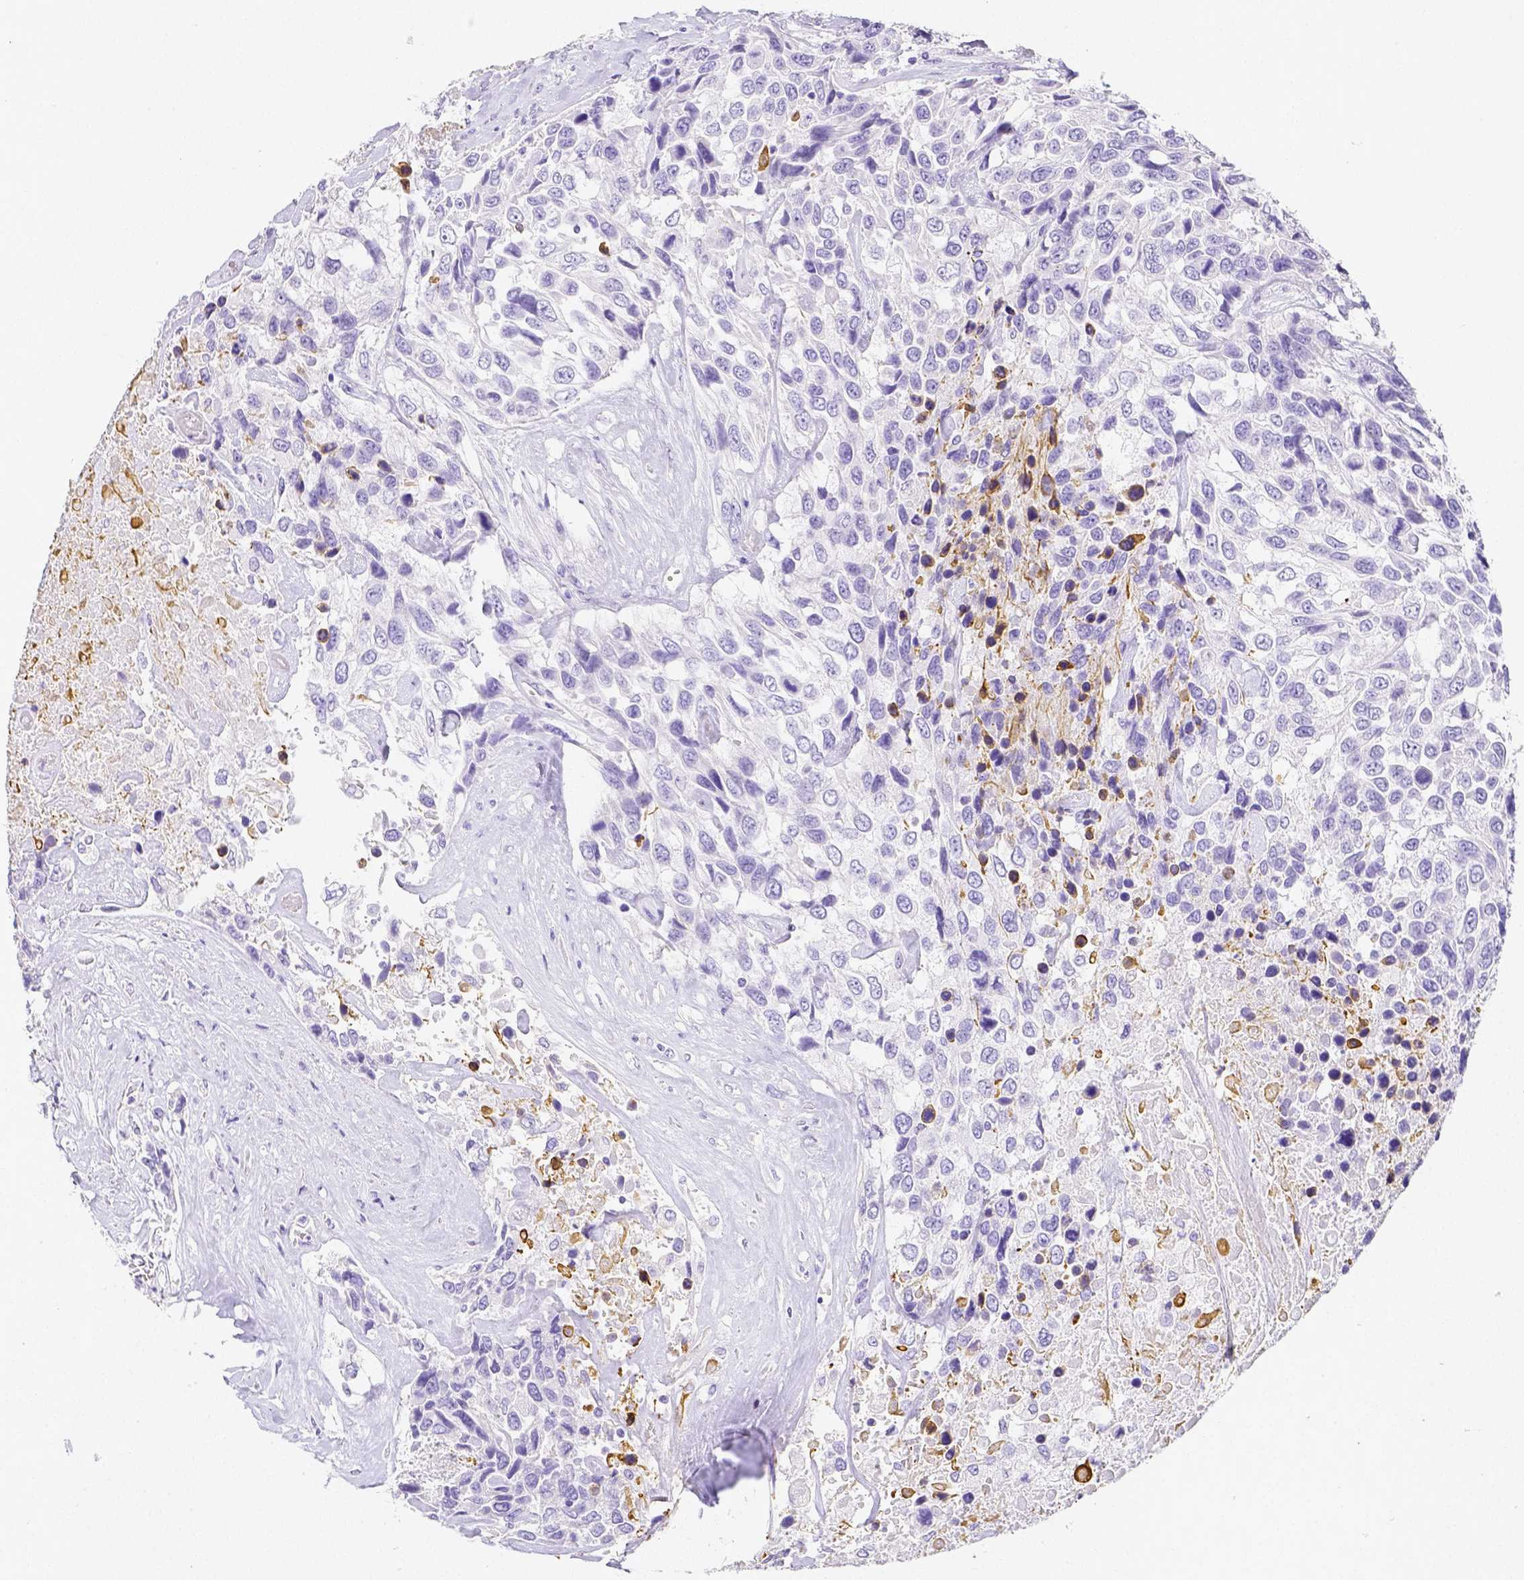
{"staining": {"intensity": "negative", "quantity": "none", "location": "none"}, "tissue": "urothelial cancer", "cell_type": "Tumor cells", "image_type": "cancer", "snomed": [{"axis": "morphology", "description": "Urothelial carcinoma, High grade"}, {"axis": "topography", "description": "Urinary bladder"}], "caption": "Micrograph shows no significant protein expression in tumor cells of high-grade urothelial carcinoma. (DAB IHC with hematoxylin counter stain).", "gene": "ARHGAP36", "patient": {"sex": "female", "age": 70}}